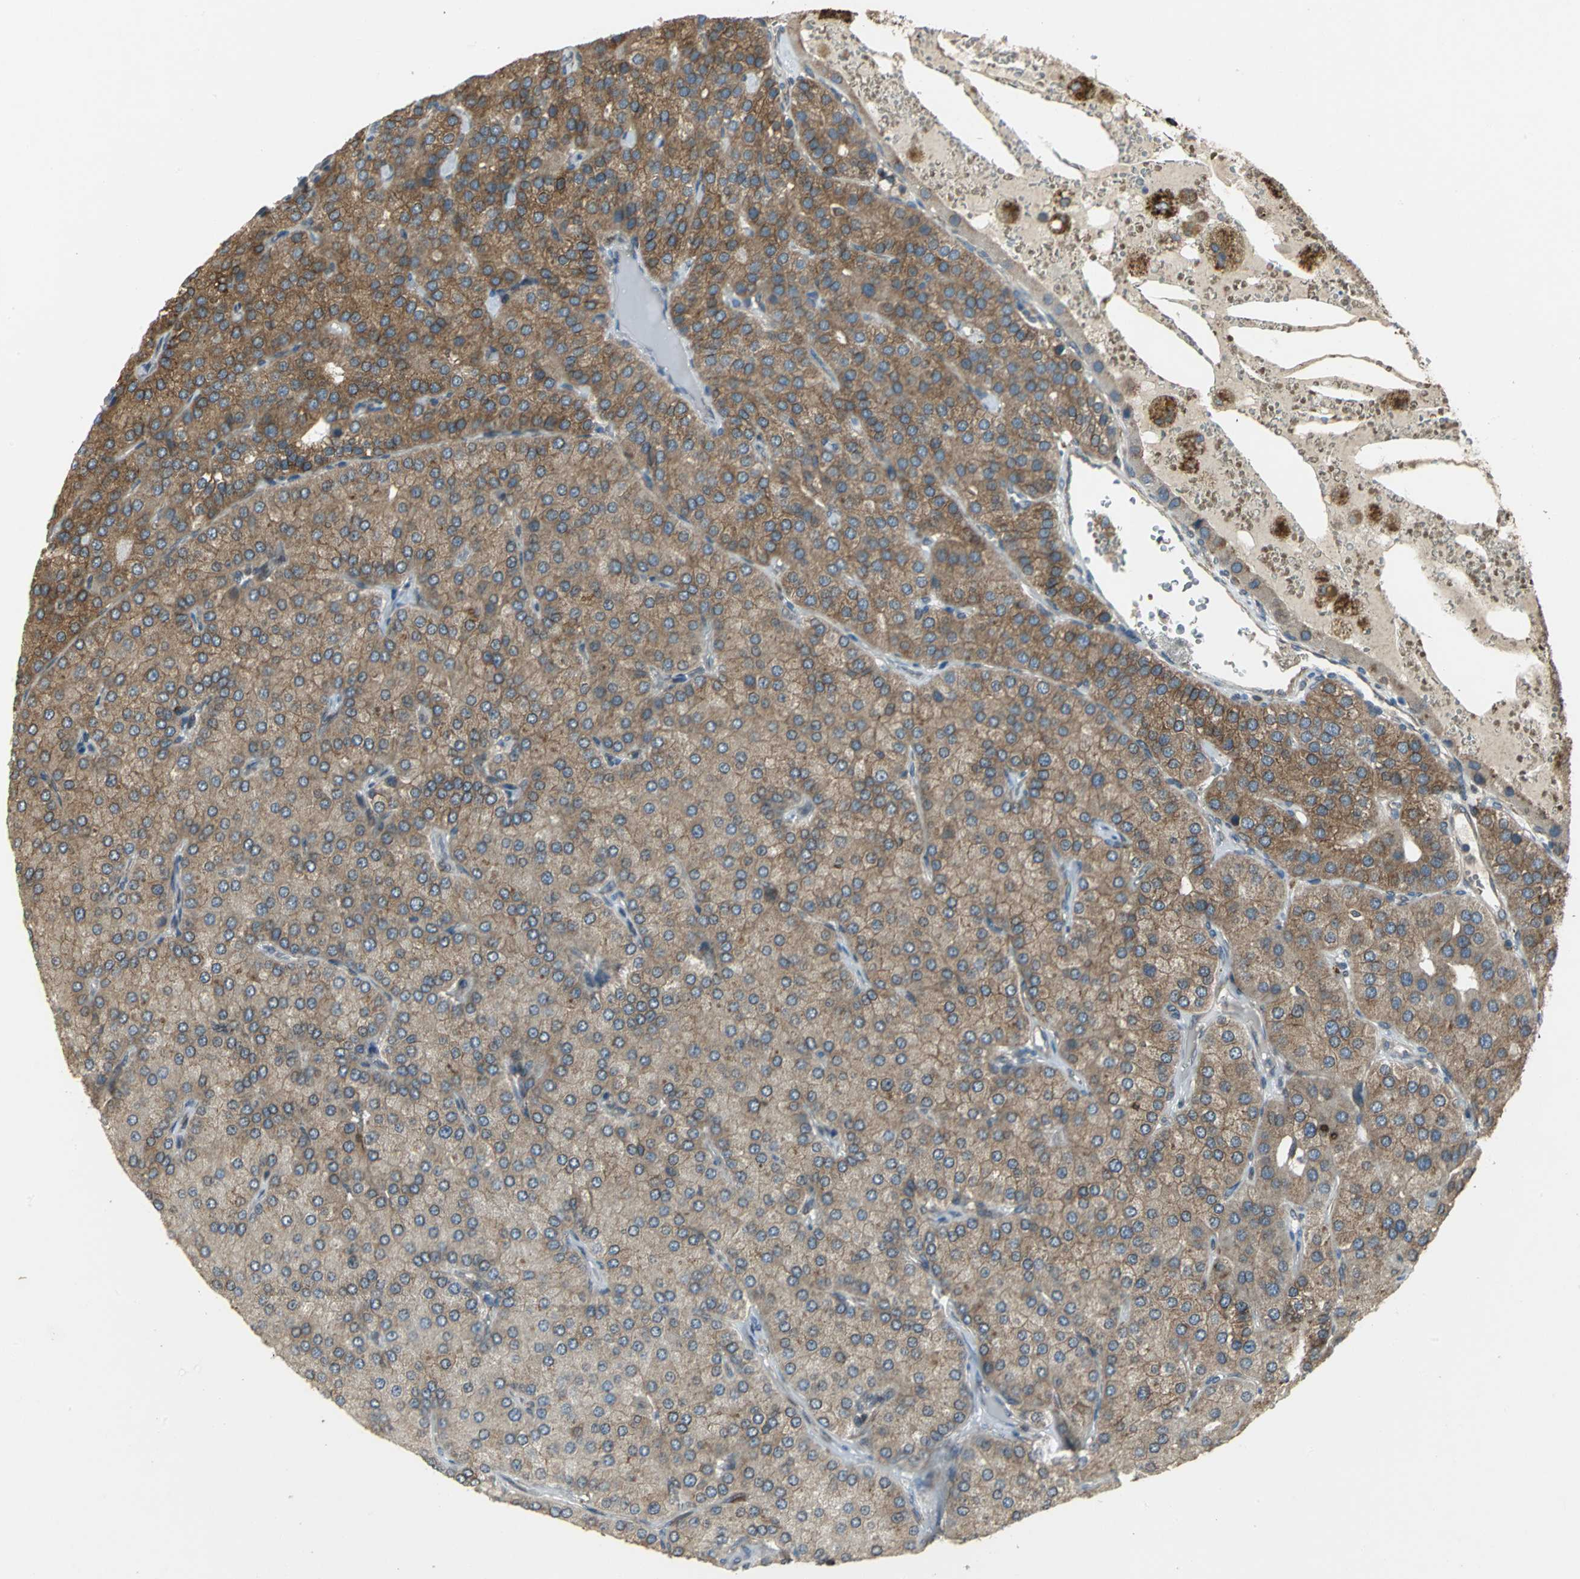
{"staining": {"intensity": "moderate", "quantity": ">75%", "location": "cytoplasmic/membranous"}, "tissue": "parathyroid gland", "cell_type": "Glandular cells", "image_type": "normal", "snomed": [{"axis": "morphology", "description": "Normal tissue, NOS"}, {"axis": "morphology", "description": "Adenoma, NOS"}, {"axis": "topography", "description": "Parathyroid gland"}], "caption": "Immunohistochemical staining of benign parathyroid gland displays moderate cytoplasmic/membranous protein staining in about >75% of glandular cells. Using DAB (brown) and hematoxylin (blue) stains, captured at high magnification using brightfield microscopy.", "gene": "SYVN1", "patient": {"sex": "female", "age": 86}}